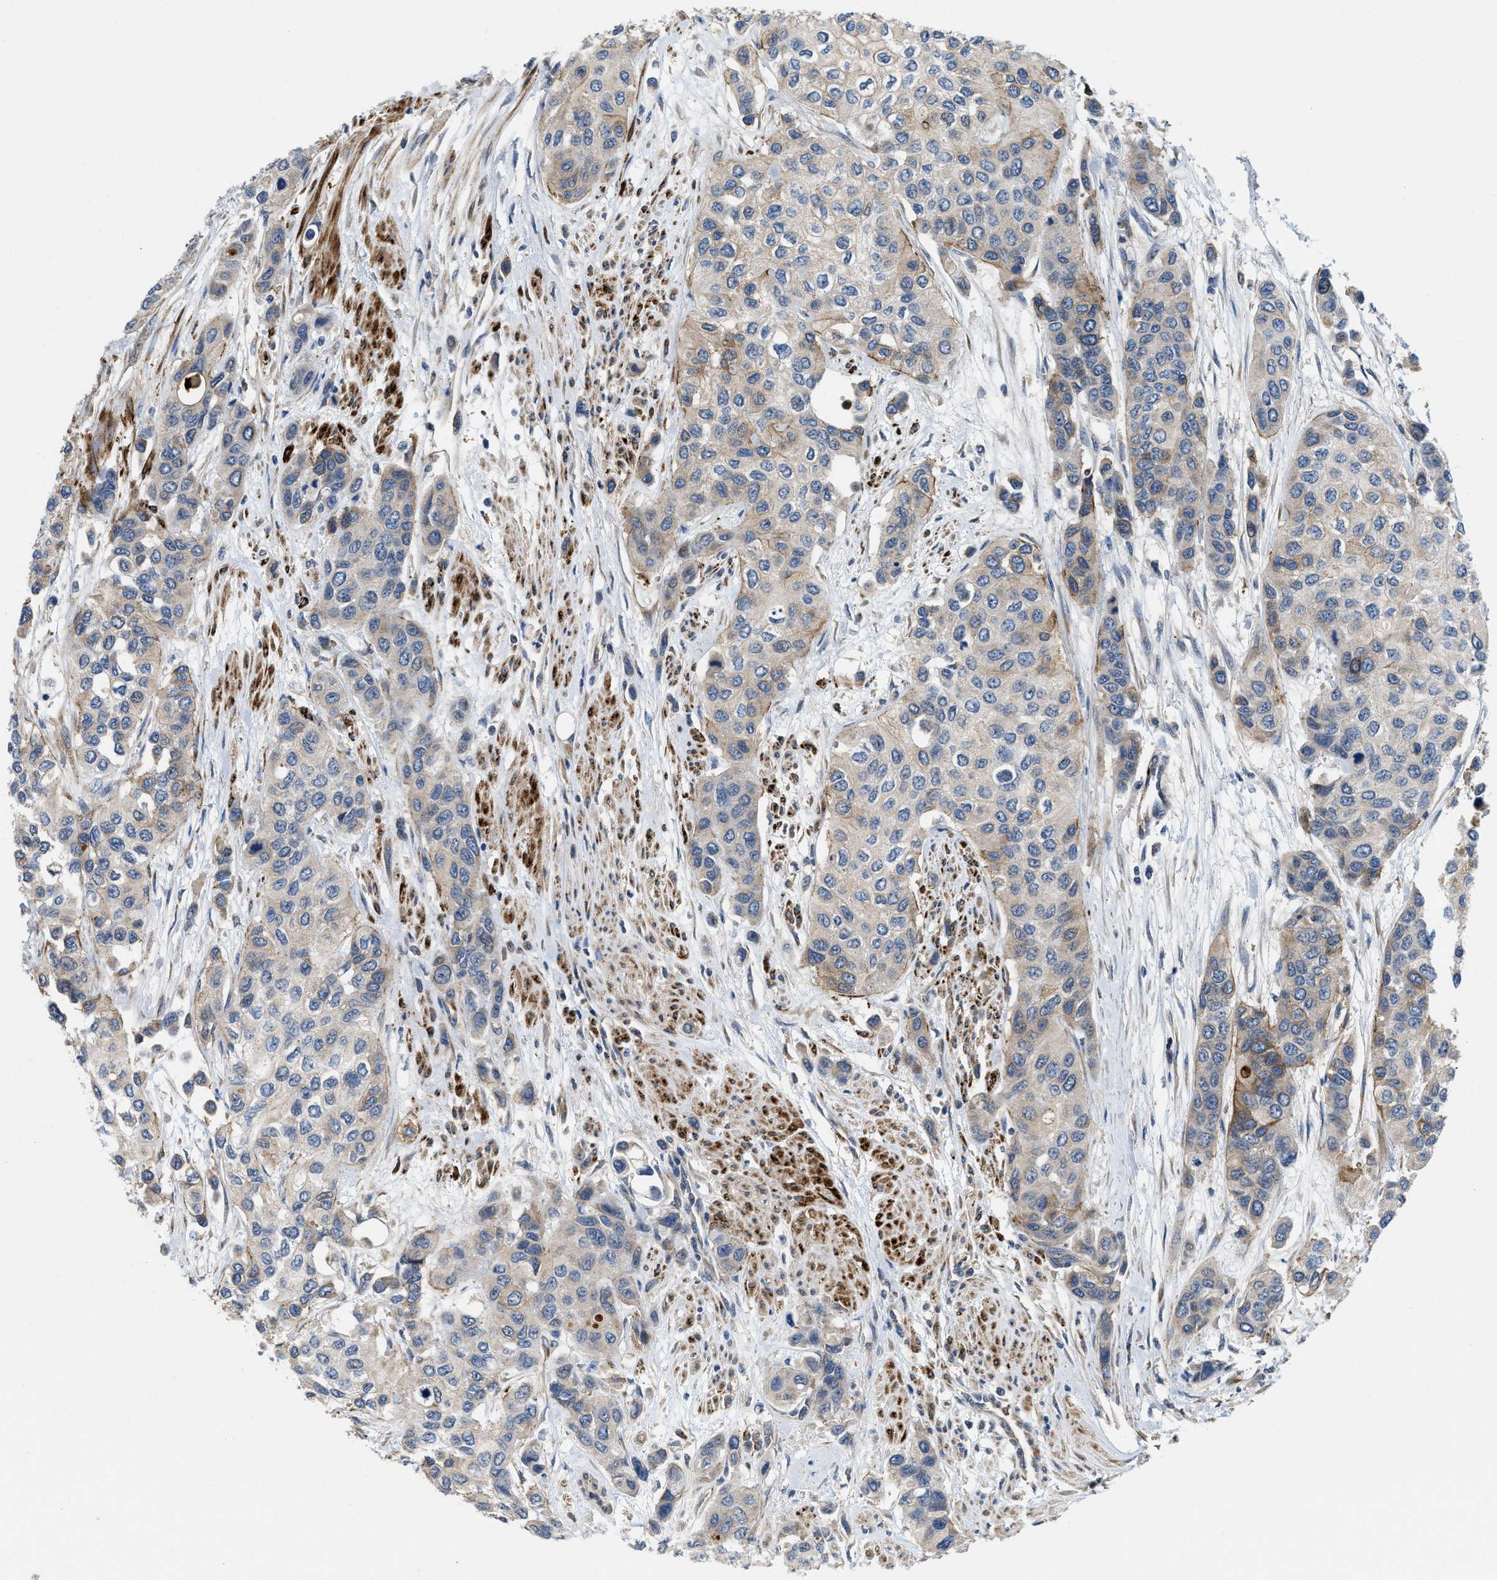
{"staining": {"intensity": "moderate", "quantity": "<25%", "location": "cytoplasmic/membranous"}, "tissue": "urothelial cancer", "cell_type": "Tumor cells", "image_type": "cancer", "snomed": [{"axis": "morphology", "description": "Urothelial carcinoma, High grade"}, {"axis": "topography", "description": "Urinary bladder"}], "caption": "Urothelial cancer stained for a protein reveals moderate cytoplasmic/membranous positivity in tumor cells. (brown staining indicates protein expression, while blue staining denotes nuclei).", "gene": "ZNF599", "patient": {"sex": "female", "age": 56}}